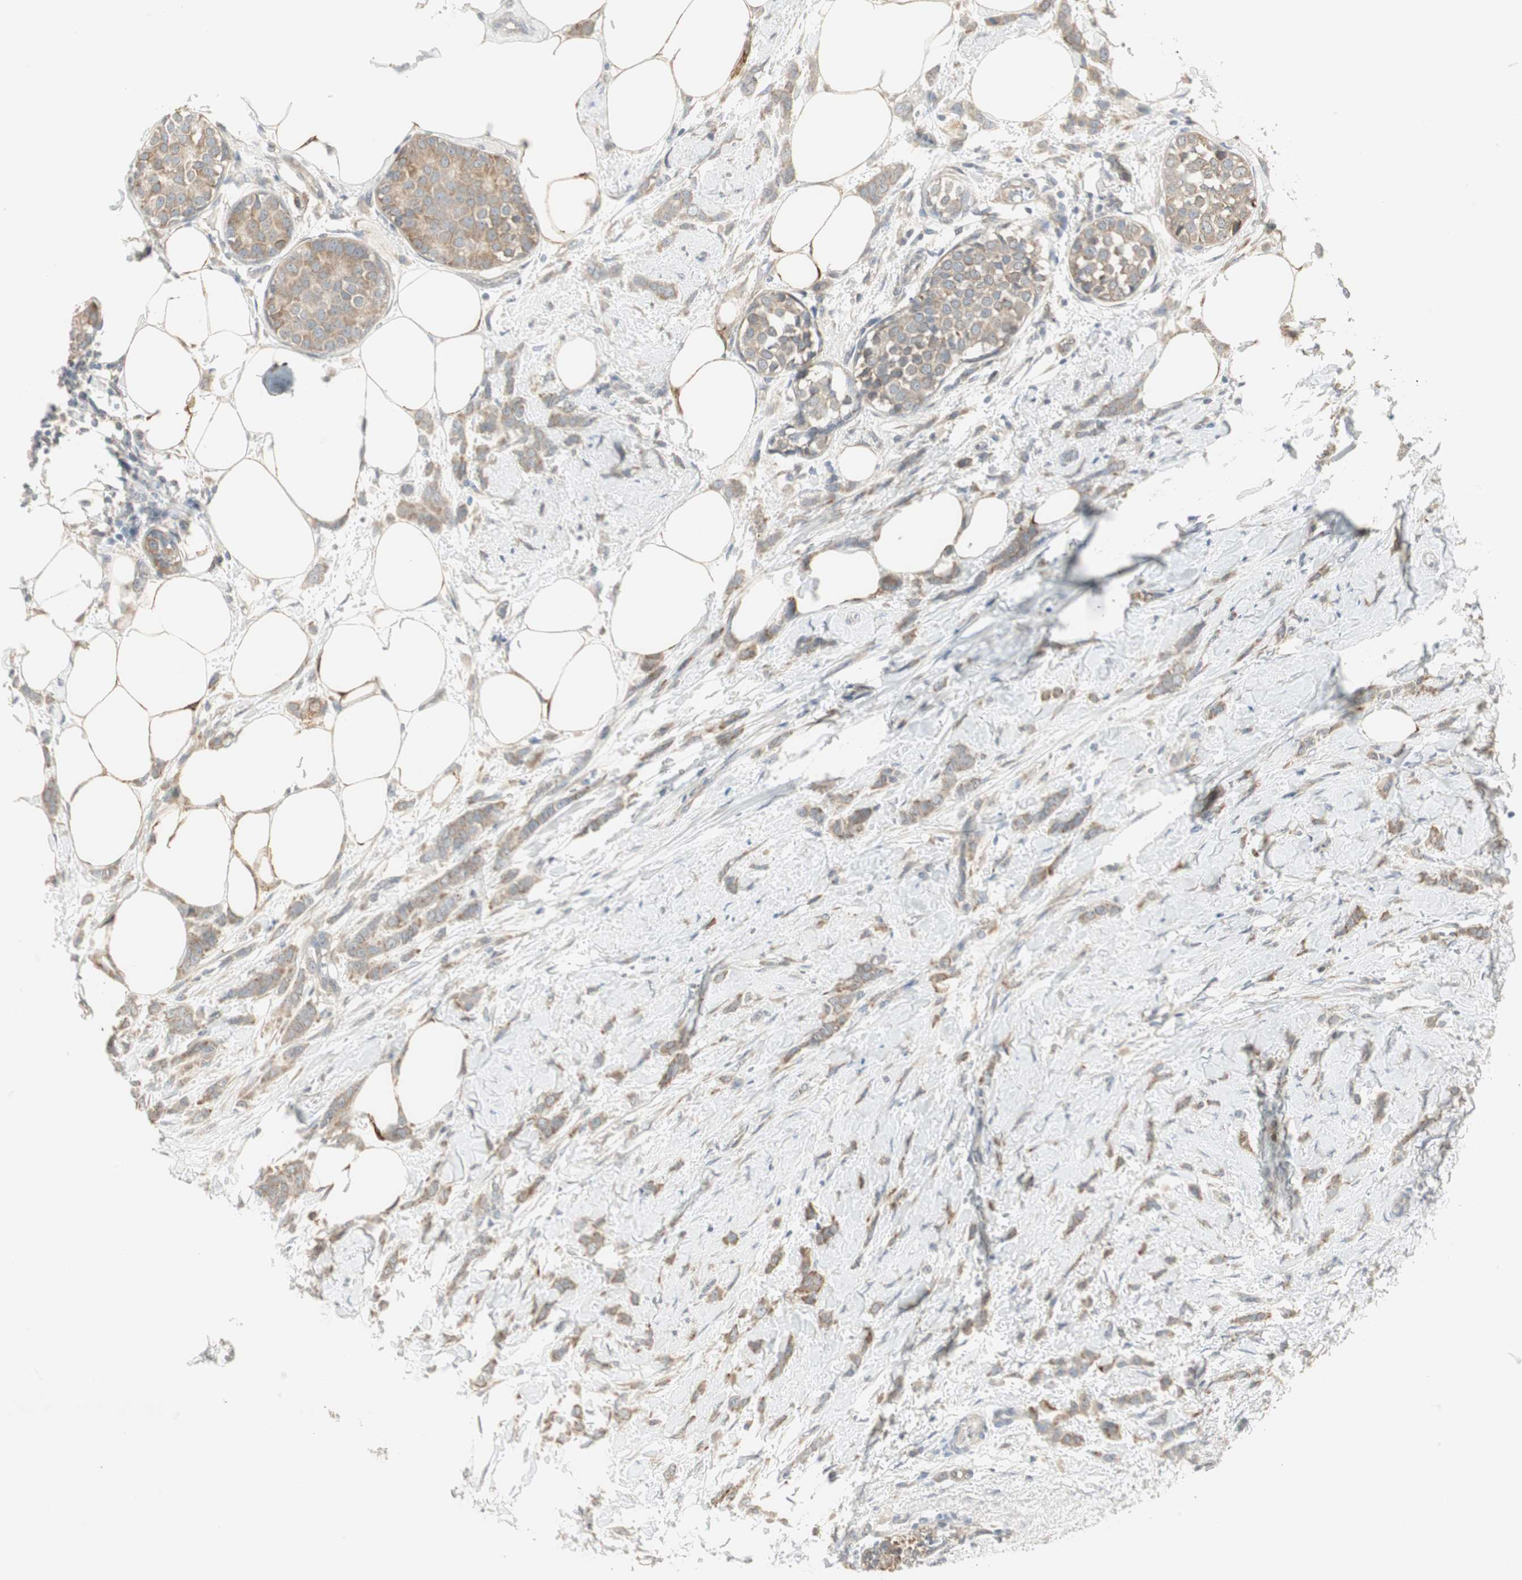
{"staining": {"intensity": "moderate", "quantity": ">75%", "location": "cytoplasmic/membranous"}, "tissue": "breast cancer", "cell_type": "Tumor cells", "image_type": "cancer", "snomed": [{"axis": "morphology", "description": "Lobular carcinoma, in situ"}, {"axis": "morphology", "description": "Lobular carcinoma"}, {"axis": "topography", "description": "Breast"}], "caption": "IHC image of human breast cancer (lobular carcinoma in situ) stained for a protein (brown), which demonstrates medium levels of moderate cytoplasmic/membranous positivity in approximately >75% of tumor cells.", "gene": "ZFP36", "patient": {"sex": "female", "age": 41}}